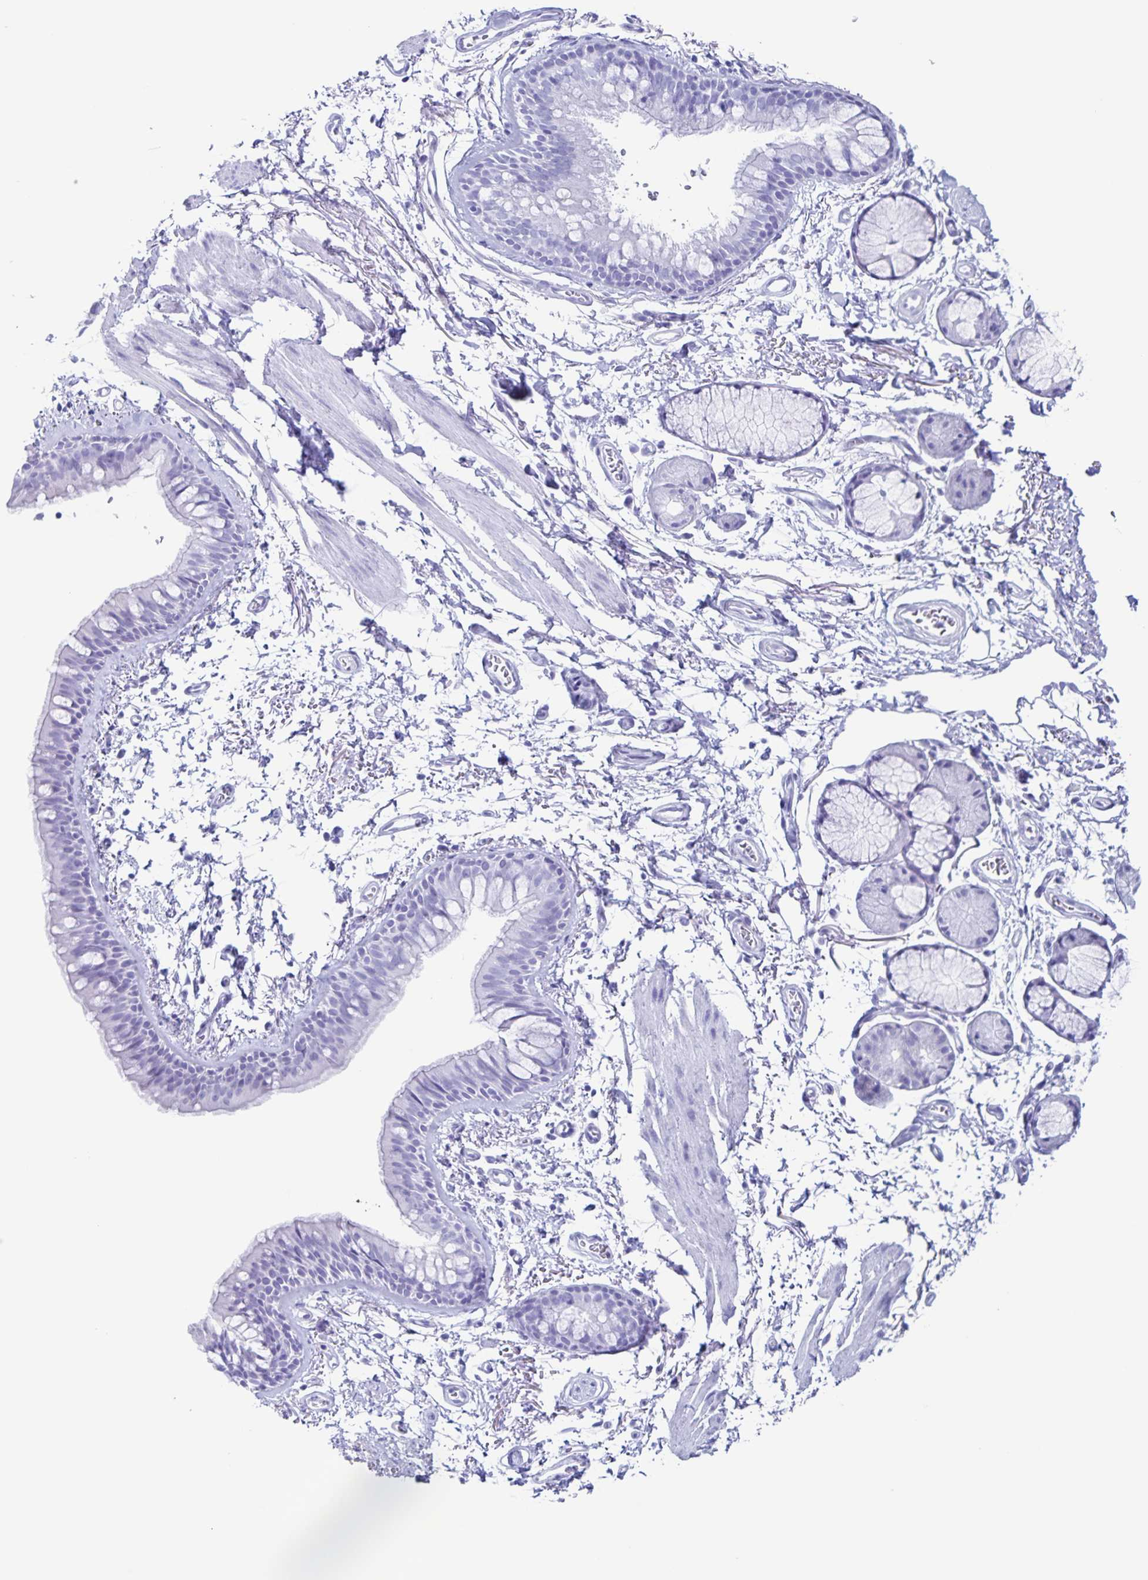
{"staining": {"intensity": "negative", "quantity": "none", "location": "none"}, "tissue": "bronchus", "cell_type": "Respiratory epithelial cells", "image_type": "normal", "snomed": [{"axis": "morphology", "description": "Normal tissue, NOS"}, {"axis": "topography", "description": "Cartilage tissue"}, {"axis": "topography", "description": "Bronchus"}], "caption": "Immunohistochemical staining of normal bronchus exhibits no significant staining in respiratory epithelial cells.", "gene": "C12orf56", "patient": {"sex": "female", "age": 79}}